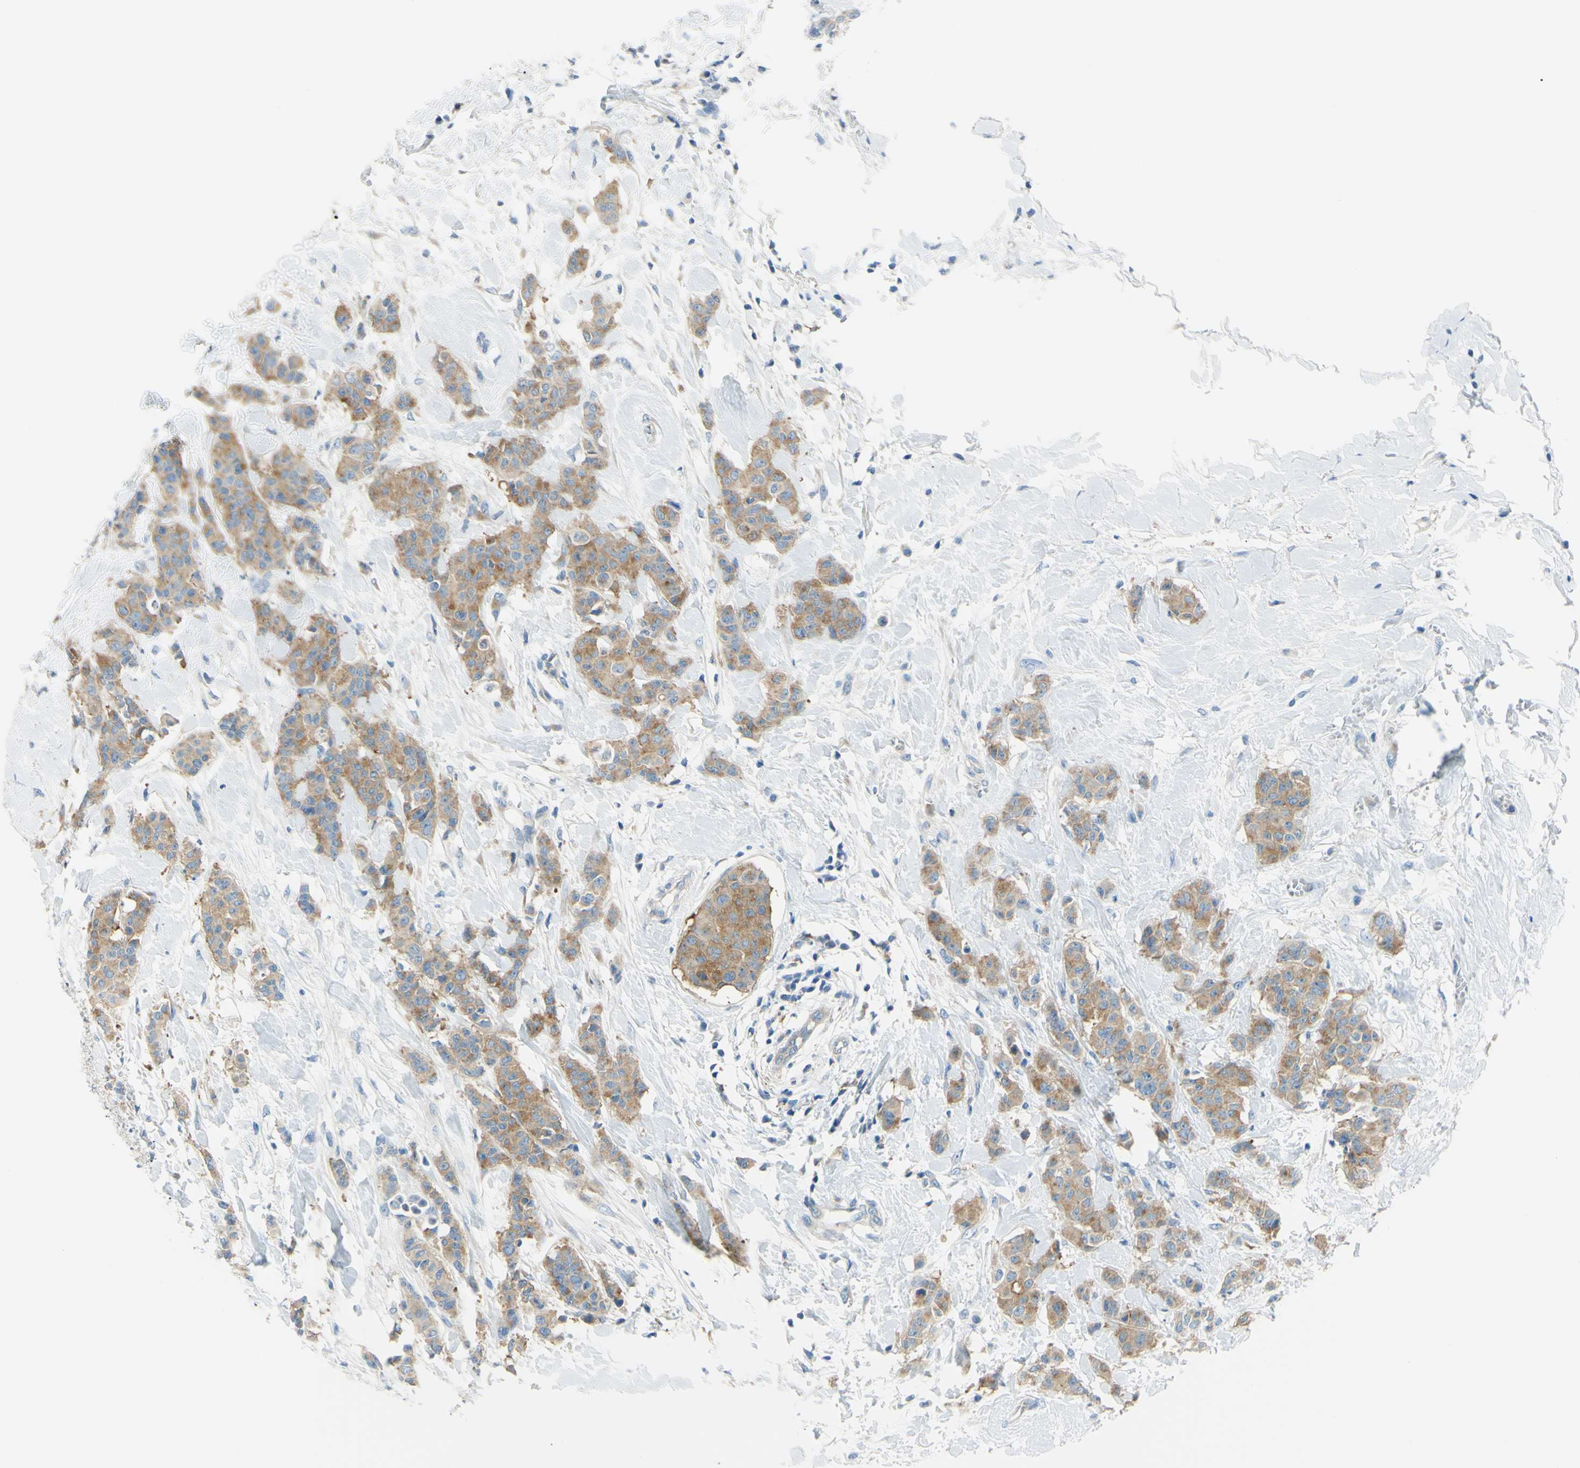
{"staining": {"intensity": "moderate", "quantity": ">75%", "location": "cytoplasmic/membranous"}, "tissue": "breast cancer", "cell_type": "Tumor cells", "image_type": "cancer", "snomed": [{"axis": "morphology", "description": "Normal tissue, NOS"}, {"axis": "morphology", "description": "Duct carcinoma"}, {"axis": "topography", "description": "Breast"}], "caption": "Immunohistochemistry of human breast infiltrating ductal carcinoma shows medium levels of moderate cytoplasmic/membranous expression in about >75% of tumor cells. (DAB (3,3'-diaminobenzidine) IHC, brown staining for protein, blue staining for nuclei).", "gene": "FRMD4B", "patient": {"sex": "female", "age": 40}}